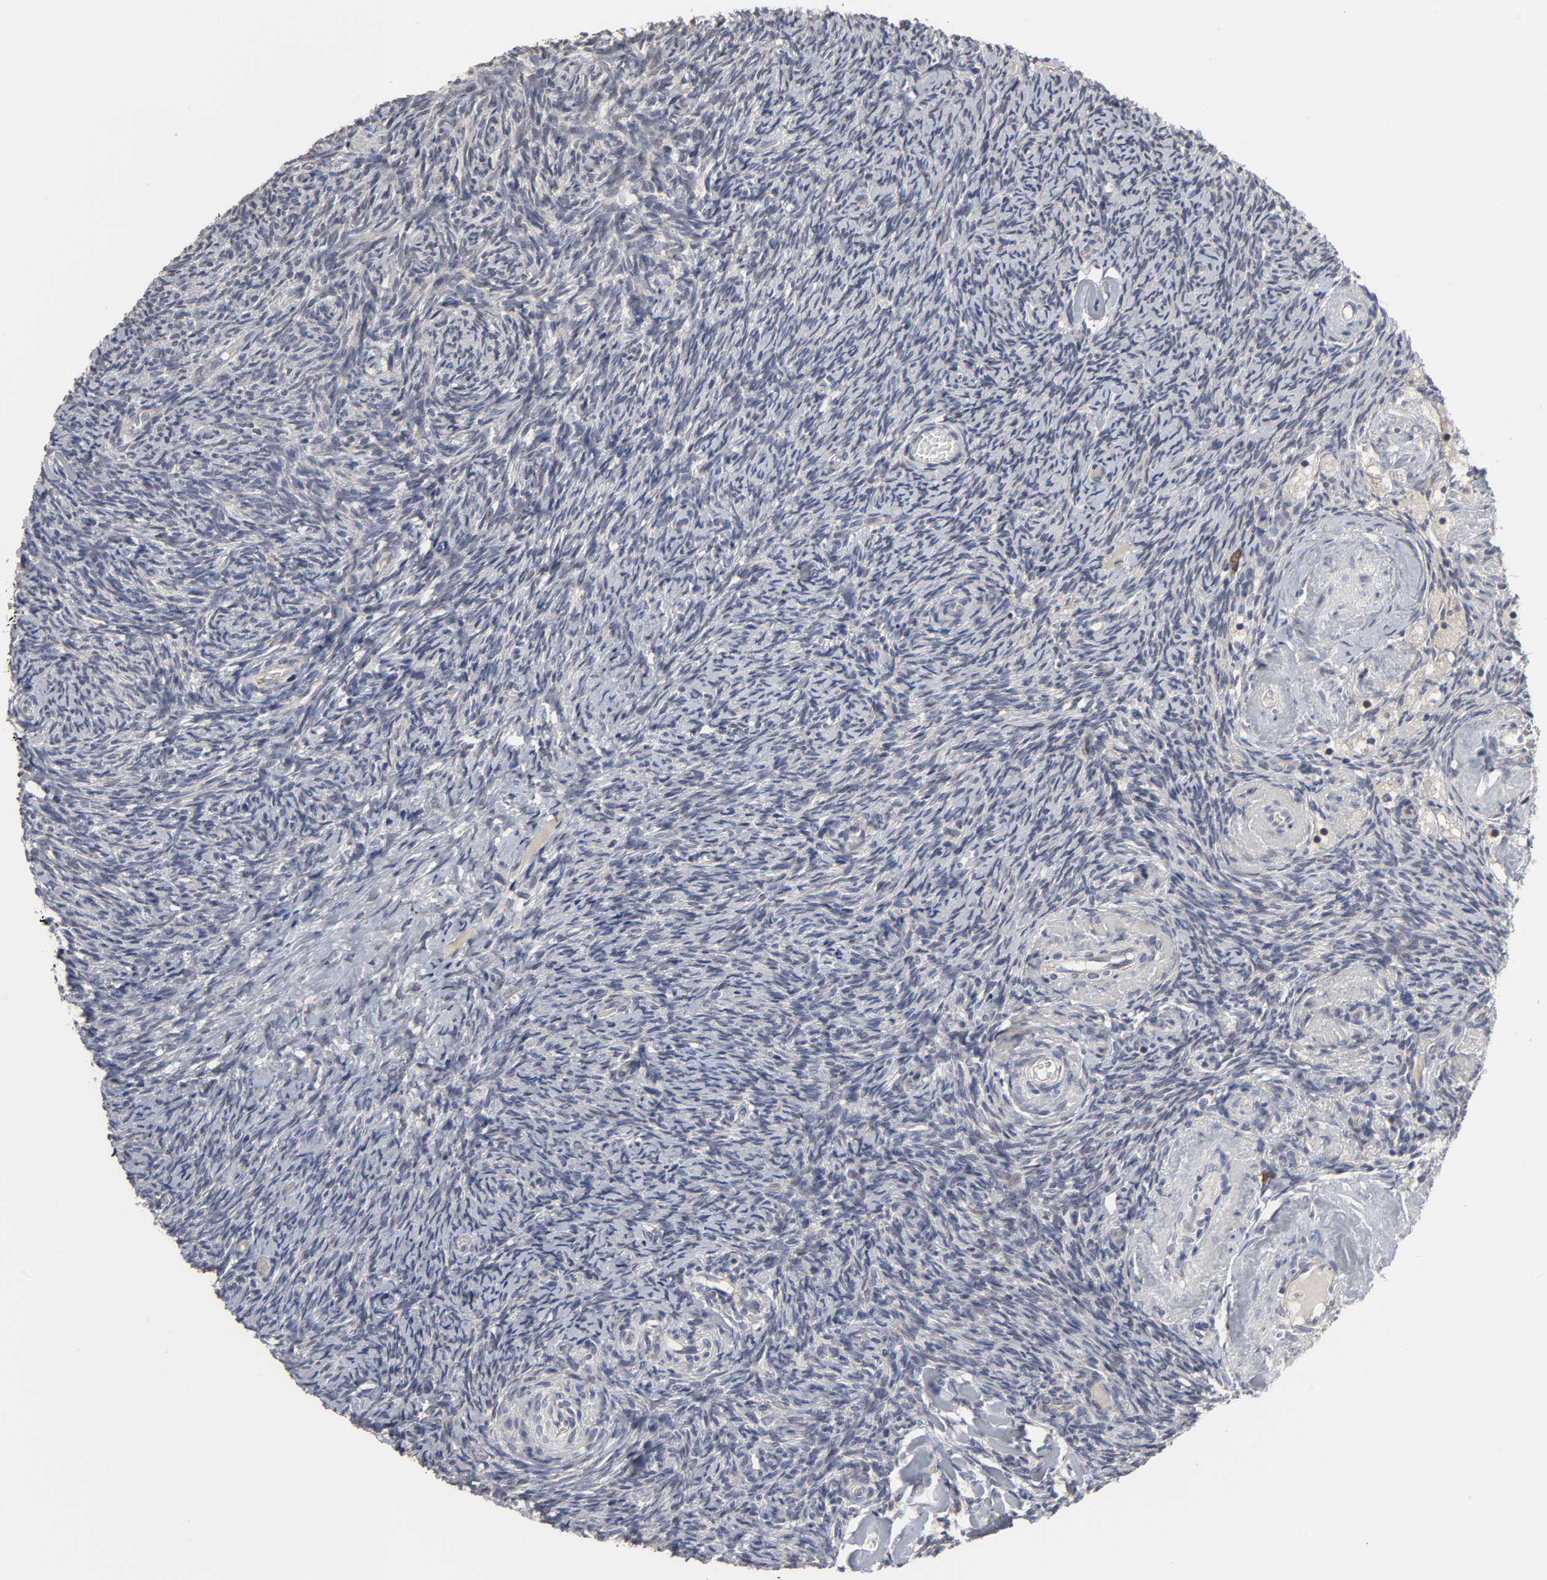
{"staining": {"intensity": "negative", "quantity": "none", "location": "none"}, "tissue": "ovary", "cell_type": "Ovarian stroma cells", "image_type": "normal", "snomed": [{"axis": "morphology", "description": "Normal tissue, NOS"}, {"axis": "topography", "description": "Ovary"}], "caption": "Immunohistochemical staining of normal human ovary shows no significant positivity in ovarian stroma cells. The staining was performed using DAB (3,3'-diaminobenzidine) to visualize the protein expression in brown, while the nuclei were stained in blue with hematoxylin (Magnification: 20x).", "gene": "HNF4A", "patient": {"sex": "female", "age": 60}}